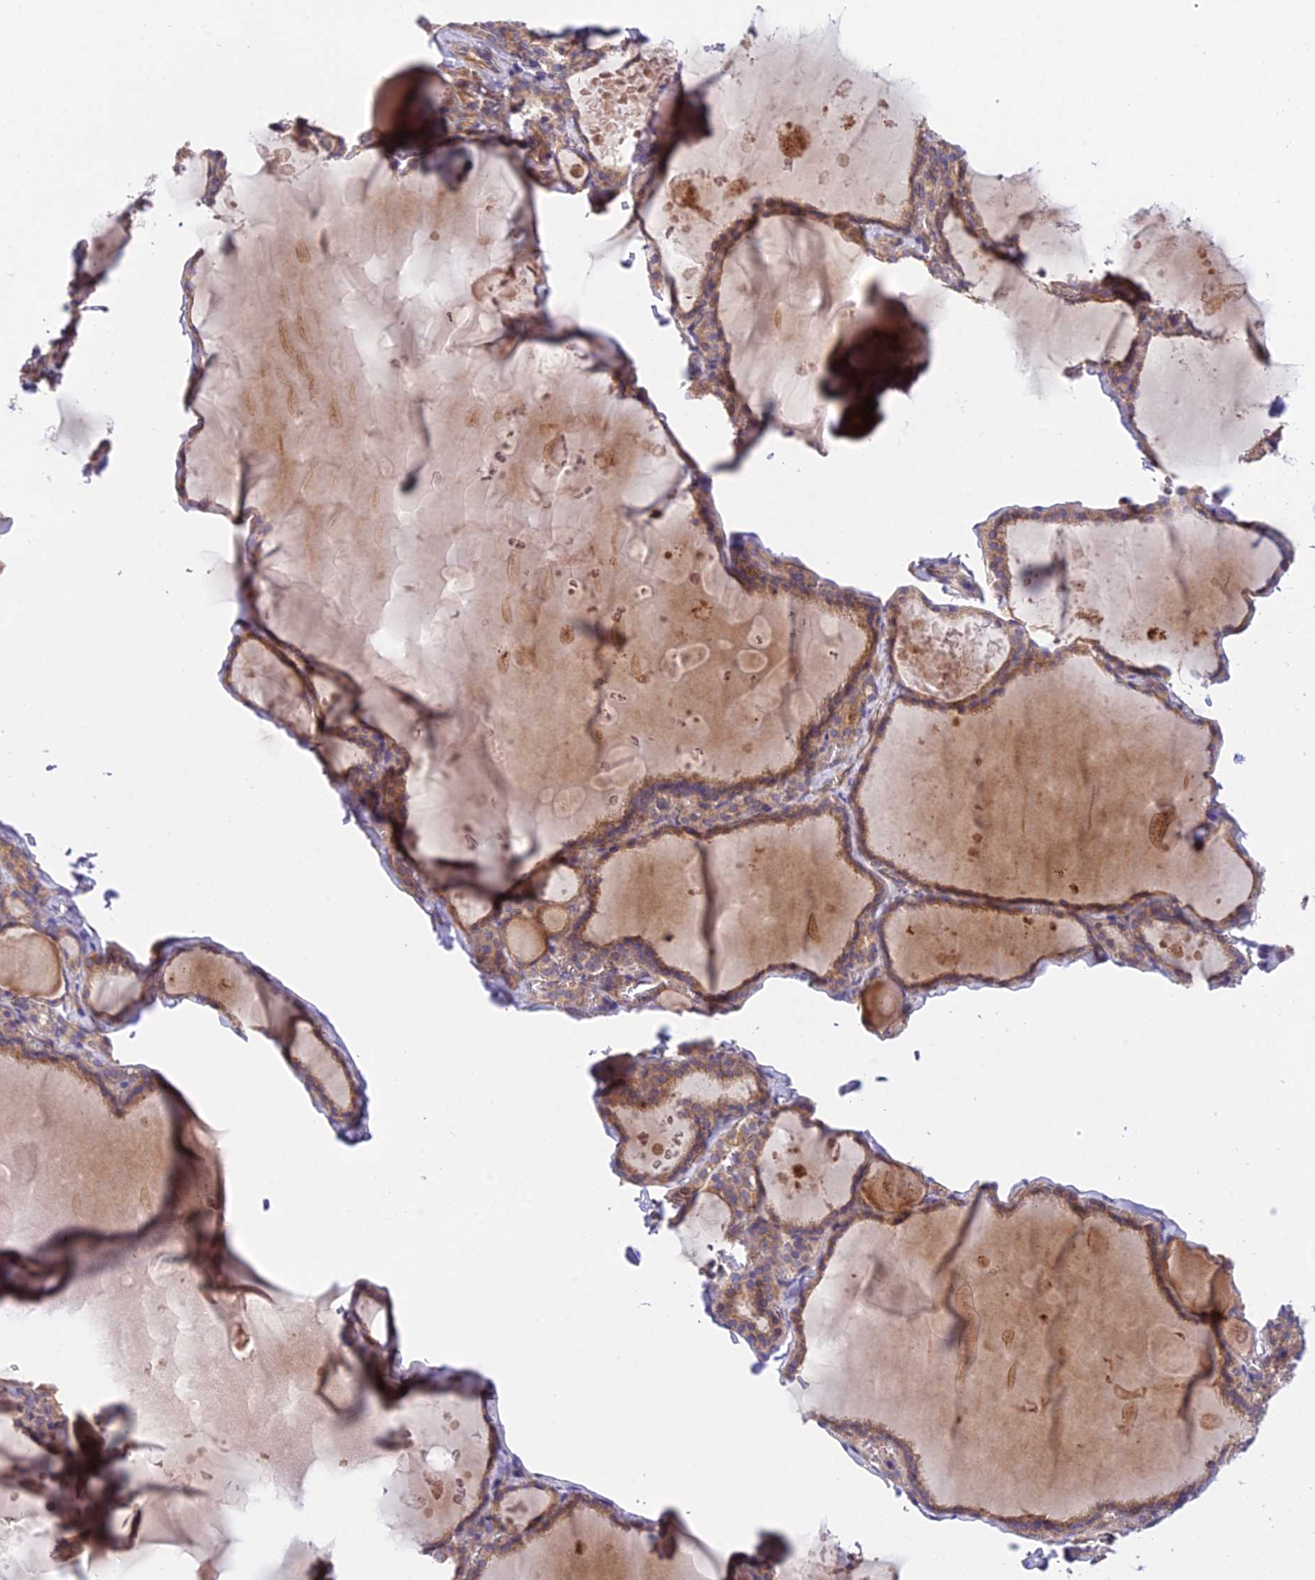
{"staining": {"intensity": "moderate", "quantity": ">75%", "location": "cytoplasmic/membranous"}, "tissue": "thyroid gland", "cell_type": "Glandular cells", "image_type": "normal", "snomed": [{"axis": "morphology", "description": "Normal tissue, NOS"}, {"axis": "topography", "description": "Thyroid gland"}], "caption": "The micrograph demonstrates immunohistochemical staining of normal thyroid gland. There is moderate cytoplasmic/membranous positivity is identified in approximately >75% of glandular cells. The staining was performed using DAB (3,3'-diaminobenzidine), with brown indicating positive protein expression. Nuclei are stained blue with hematoxylin.", "gene": "TRIM43B", "patient": {"sex": "male", "age": 56}}